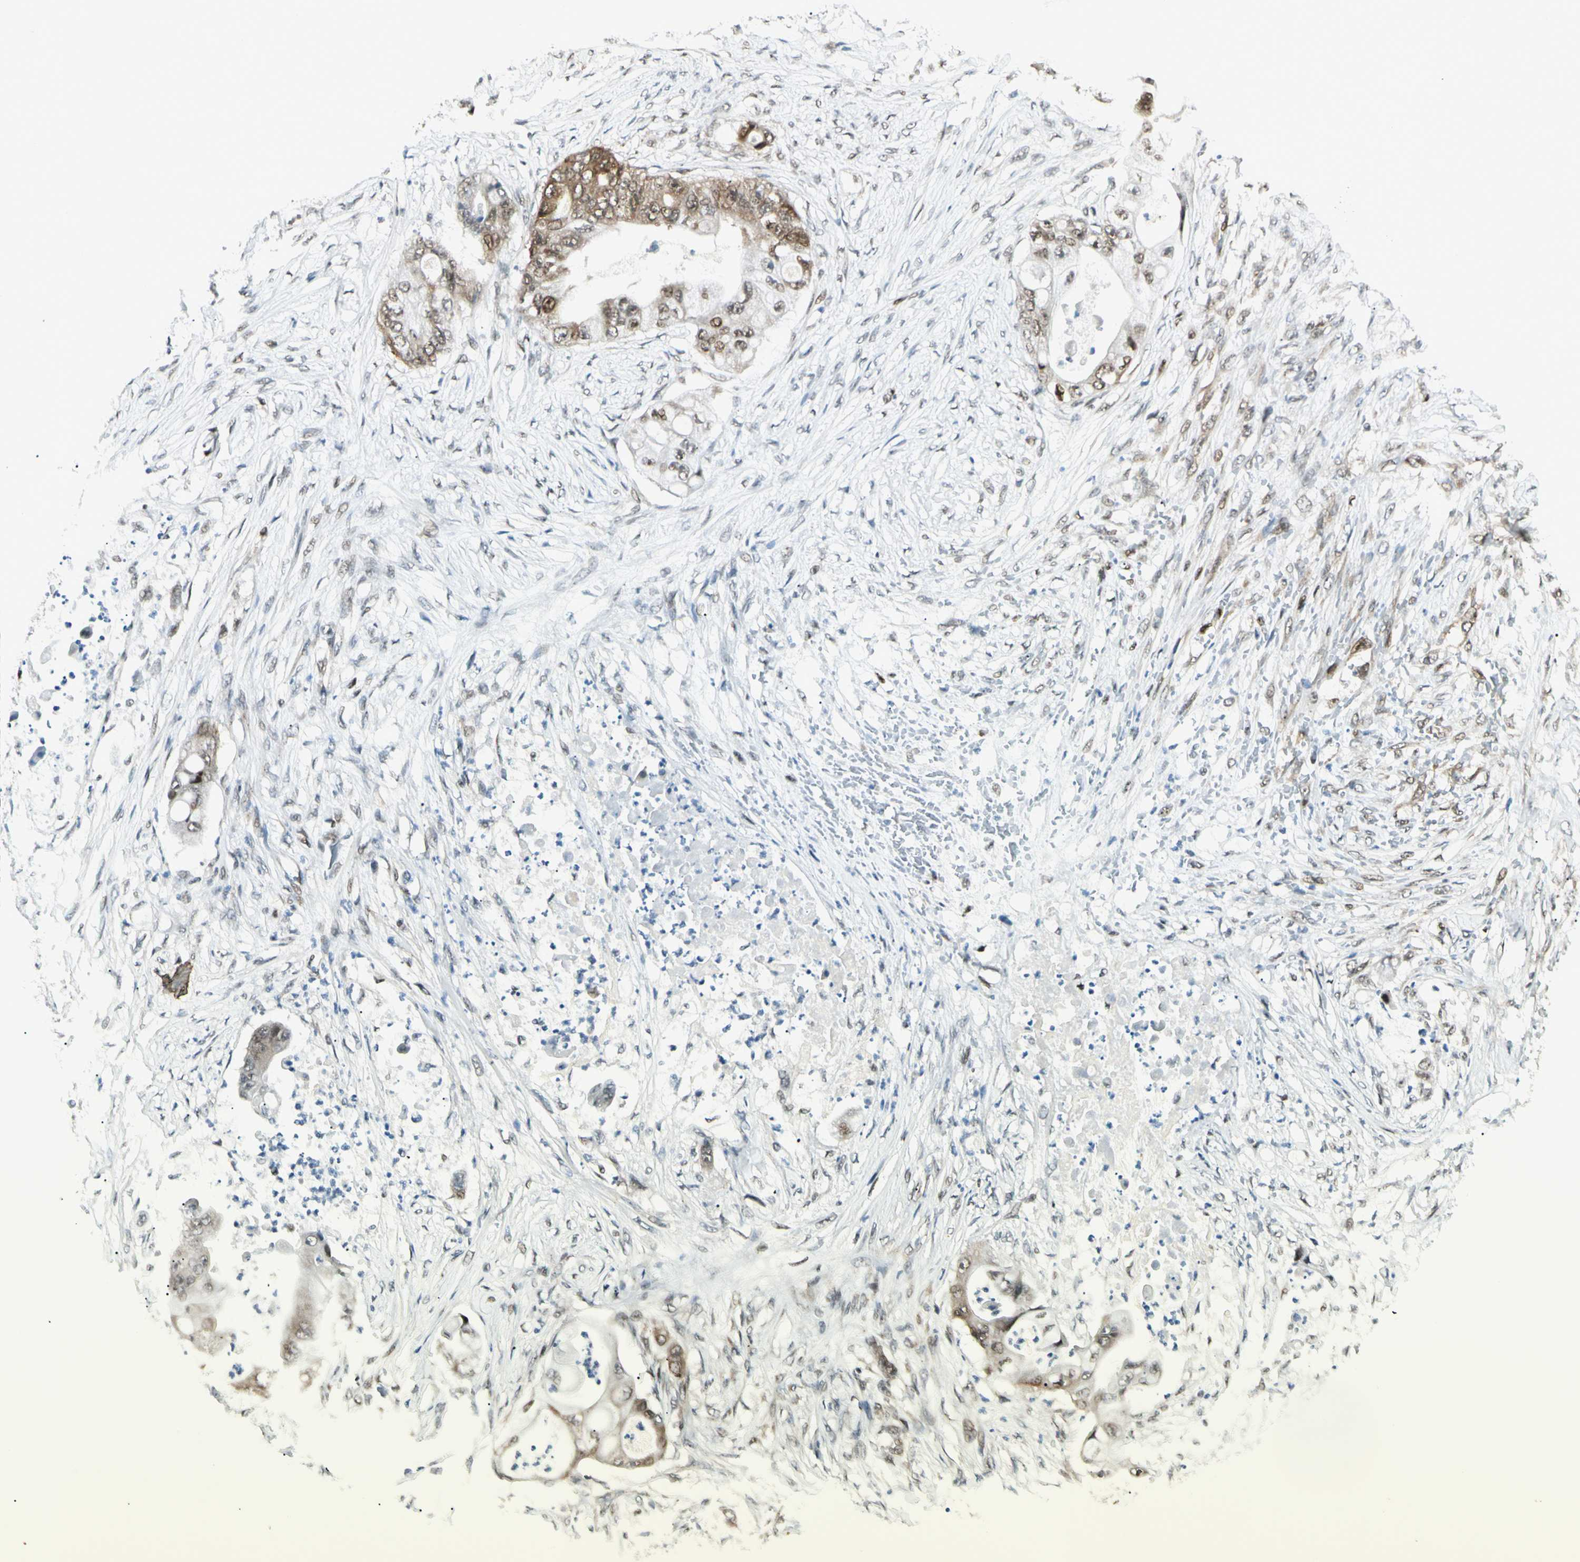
{"staining": {"intensity": "moderate", "quantity": ">75%", "location": "cytoplasmic/membranous,nuclear"}, "tissue": "stomach cancer", "cell_type": "Tumor cells", "image_type": "cancer", "snomed": [{"axis": "morphology", "description": "Adenocarcinoma, NOS"}, {"axis": "topography", "description": "Stomach"}], "caption": "Human stomach cancer (adenocarcinoma) stained for a protein (brown) demonstrates moderate cytoplasmic/membranous and nuclear positive staining in approximately >75% of tumor cells.", "gene": "FUS", "patient": {"sex": "female", "age": 73}}